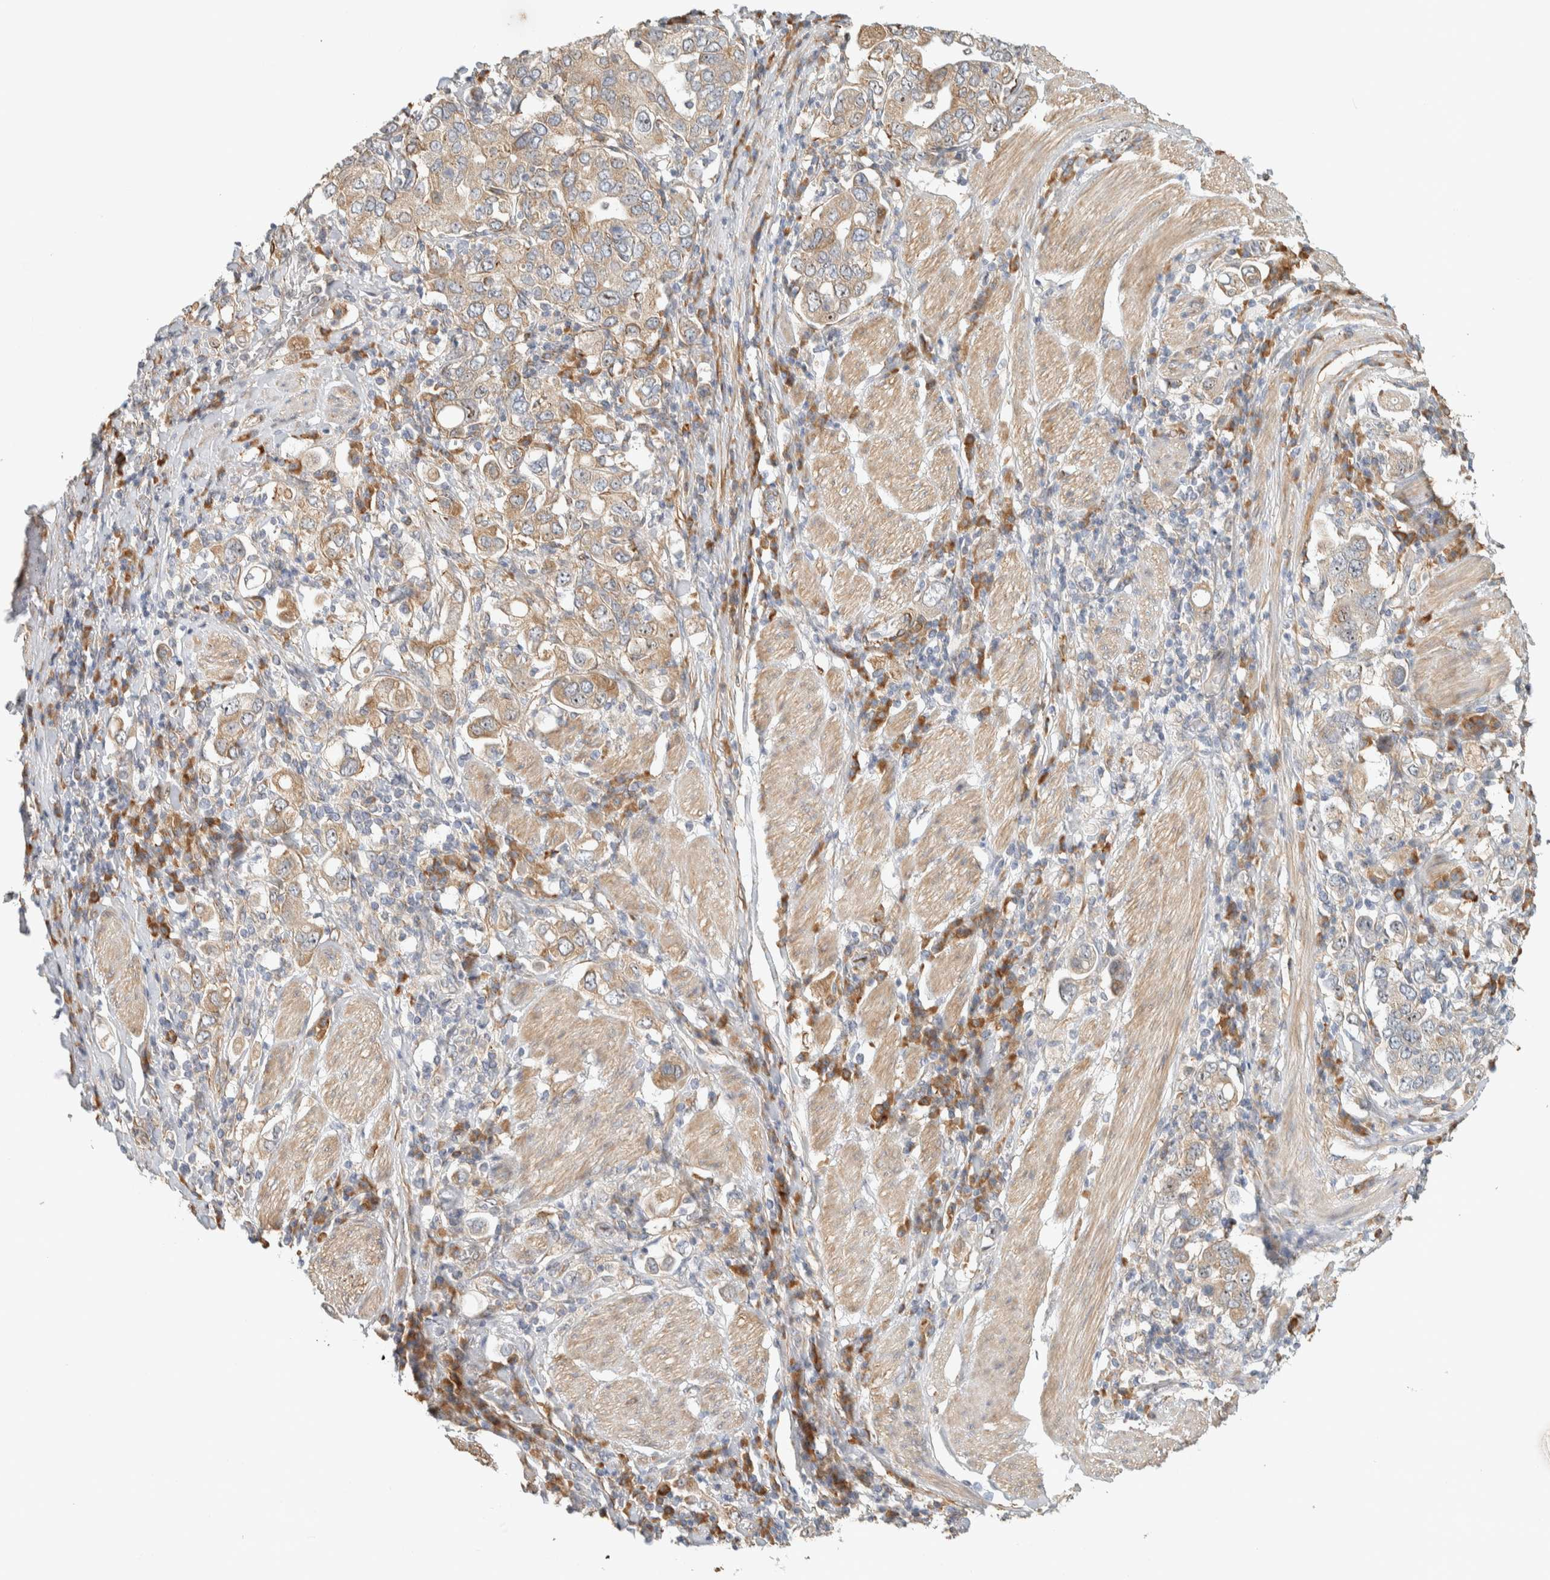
{"staining": {"intensity": "weak", "quantity": ">75%", "location": "cytoplasmic/membranous"}, "tissue": "stomach cancer", "cell_type": "Tumor cells", "image_type": "cancer", "snomed": [{"axis": "morphology", "description": "Adenocarcinoma, NOS"}, {"axis": "topography", "description": "Stomach, upper"}], "caption": "Immunohistochemistry (IHC) image of neoplastic tissue: human stomach cancer (adenocarcinoma) stained using IHC displays low levels of weak protein expression localized specifically in the cytoplasmic/membranous of tumor cells, appearing as a cytoplasmic/membranous brown color.", "gene": "KLHL40", "patient": {"sex": "male", "age": 62}}